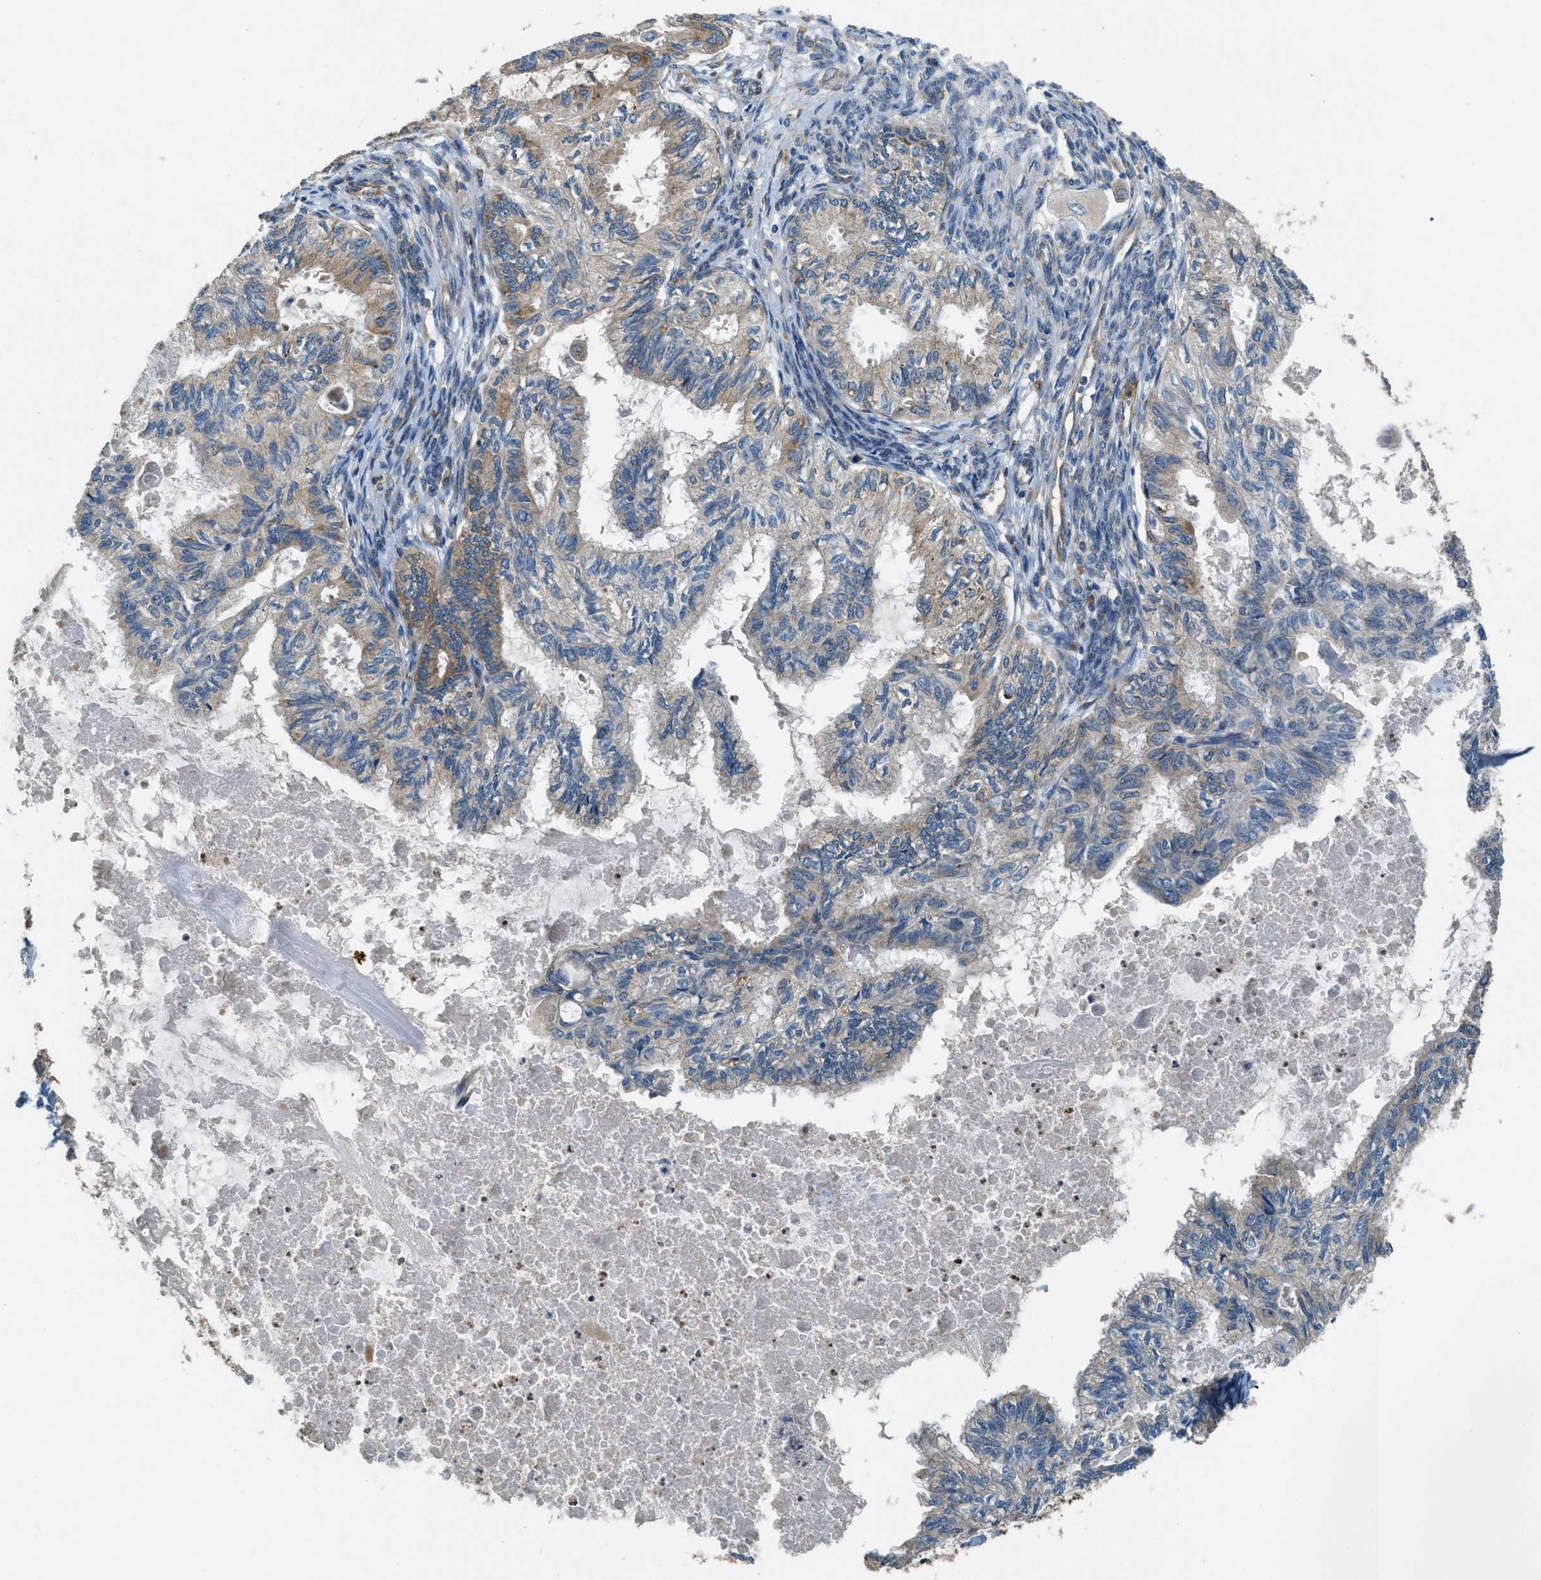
{"staining": {"intensity": "weak", "quantity": "25%-75%", "location": "cytoplasmic/membranous"}, "tissue": "cervical cancer", "cell_type": "Tumor cells", "image_type": "cancer", "snomed": [{"axis": "morphology", "description": "Normal tissue, NOS"}, {"axis": "morphology", "description": "Adenocarcinoma, NOS"}, {"axis": "topography", "description": "Cervix"}, {"axis": "topography", "description": "Endometrium"}], "caption": "Protein analysis of cervical cancer tissue reveals weak cytoplasmic/membranous staining in about 25%-75% of tumor cells.", "gene": "GIMAP8", "patient": {"sex": "female", "age": 86}}